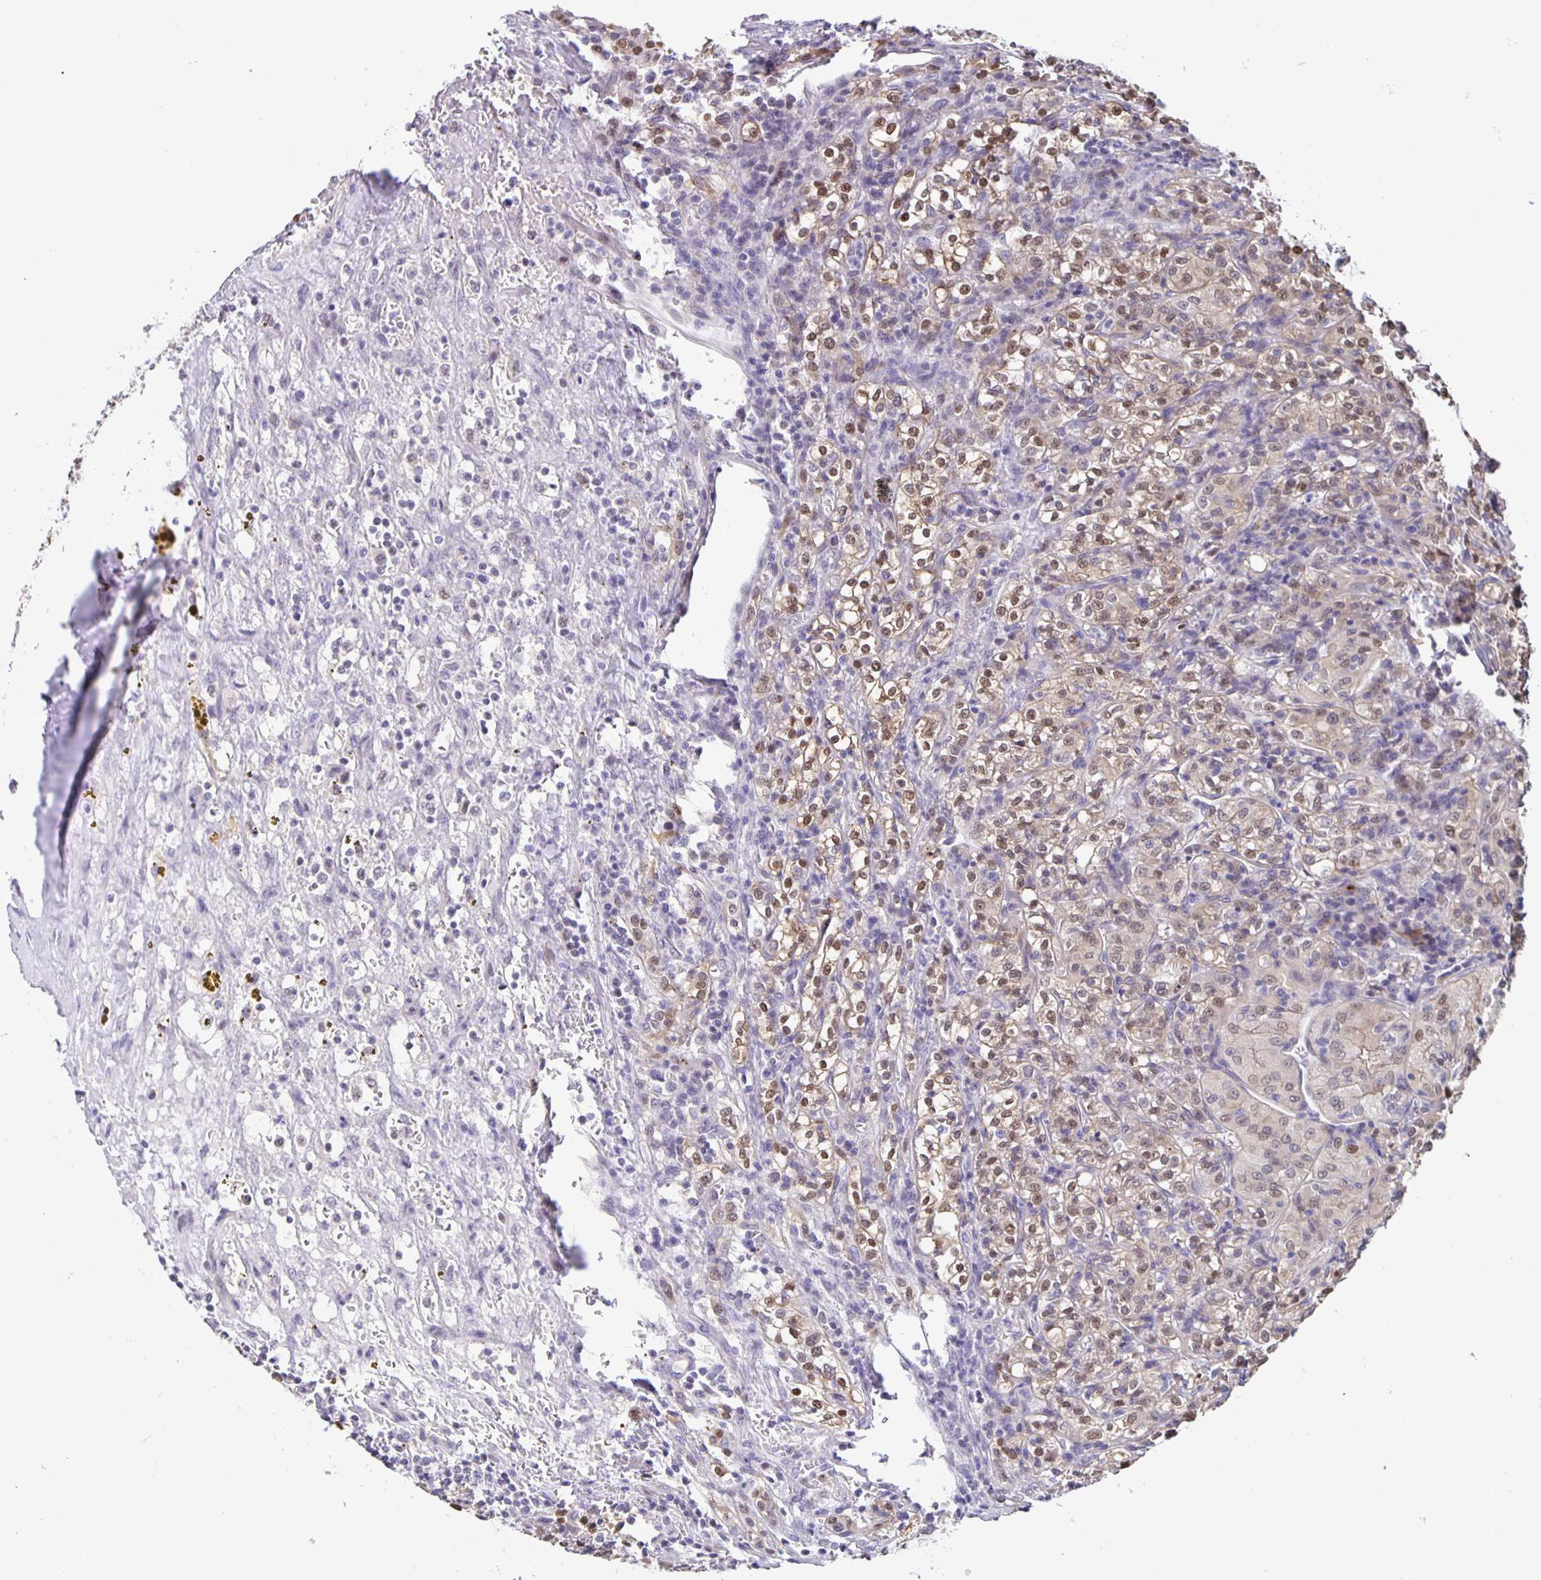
{"staining": {"intensity": "moderate", "quantity": "<25%", "location": "nuclear"}, "tissue": "renal cancer", "cell_type": "Tumor cells", "image_type": "cancer", "snomed": [{"axis": "morphology", "description": "Adenocarcinoma, NOS"}, {"axis": "topography", "description": "Kidney"}], "caption": "Immunohistochemistry (IHC) staining of adenocarcinoma (renal), which shows low levels of moderate nuclear staining in approximately <25% of tumor cells indicating moderate nuclear protein staining. The staining was performed using DAB (3,3'-diaminobenzidine) (brown) for protein detection and nuclei were counterstained in hematoxylin (blue).", "gene": "MAPK12", "patient": {"sex": "male", "age": 36}}